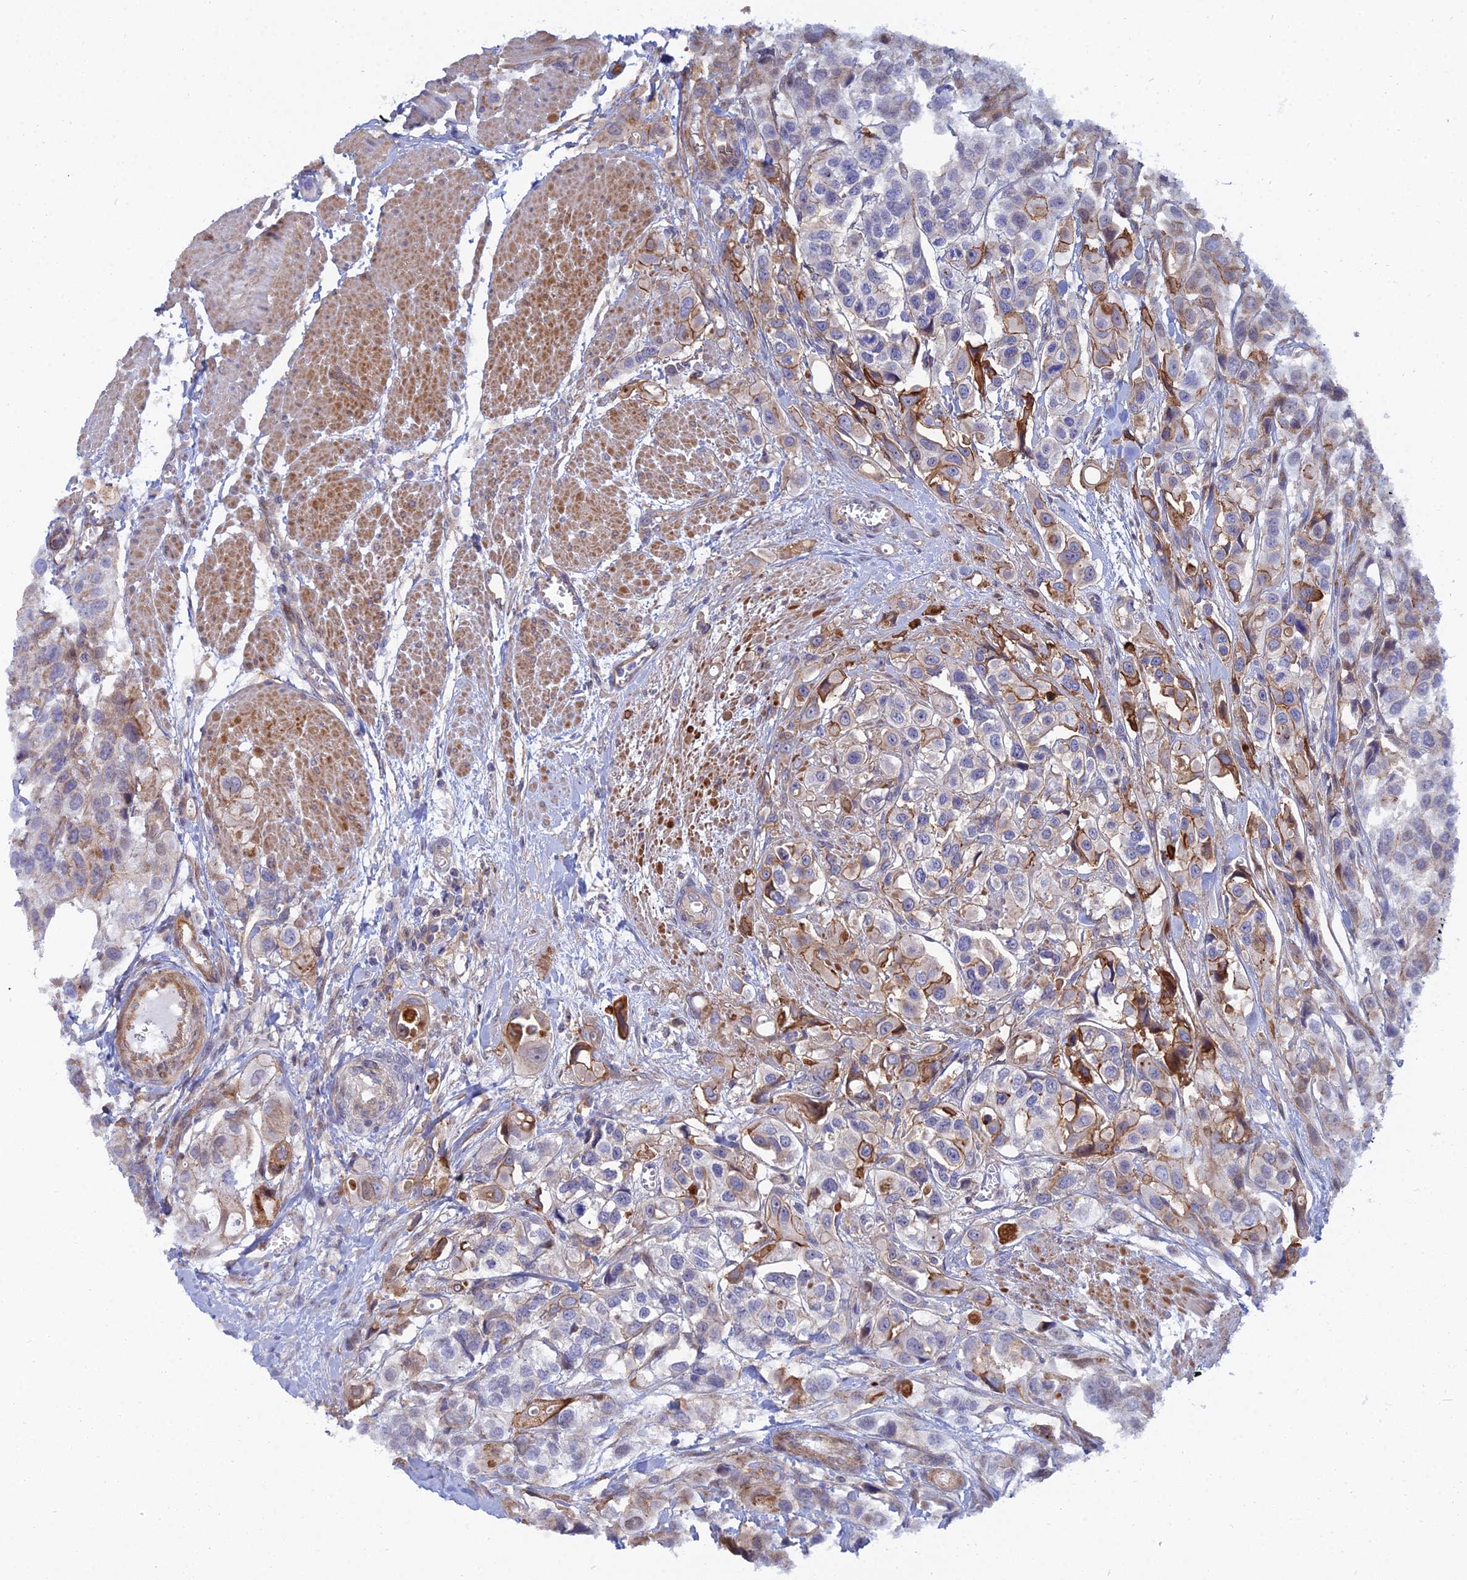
{"staining": {"intensity": "moderate", "quantity": "<25%", "location": "cytoplasmic/membranous"}, "tissue": "urothelial cancer", "cell_type": "Tumor cells", "image_type": "cancer", "snomed": [{"axis": "morphology", "description": "Urothelial carcinoma, High grade"}, {"axis": "topography", "description": "Urinary bladder"}], "caption": "Moderate cytoplasmic/membranous positivity is appreciated in about <25% of tumor cells in urothelial cancer.", "gene": "TRIM43B", "patient": {"sex": "male", "age": 67}}